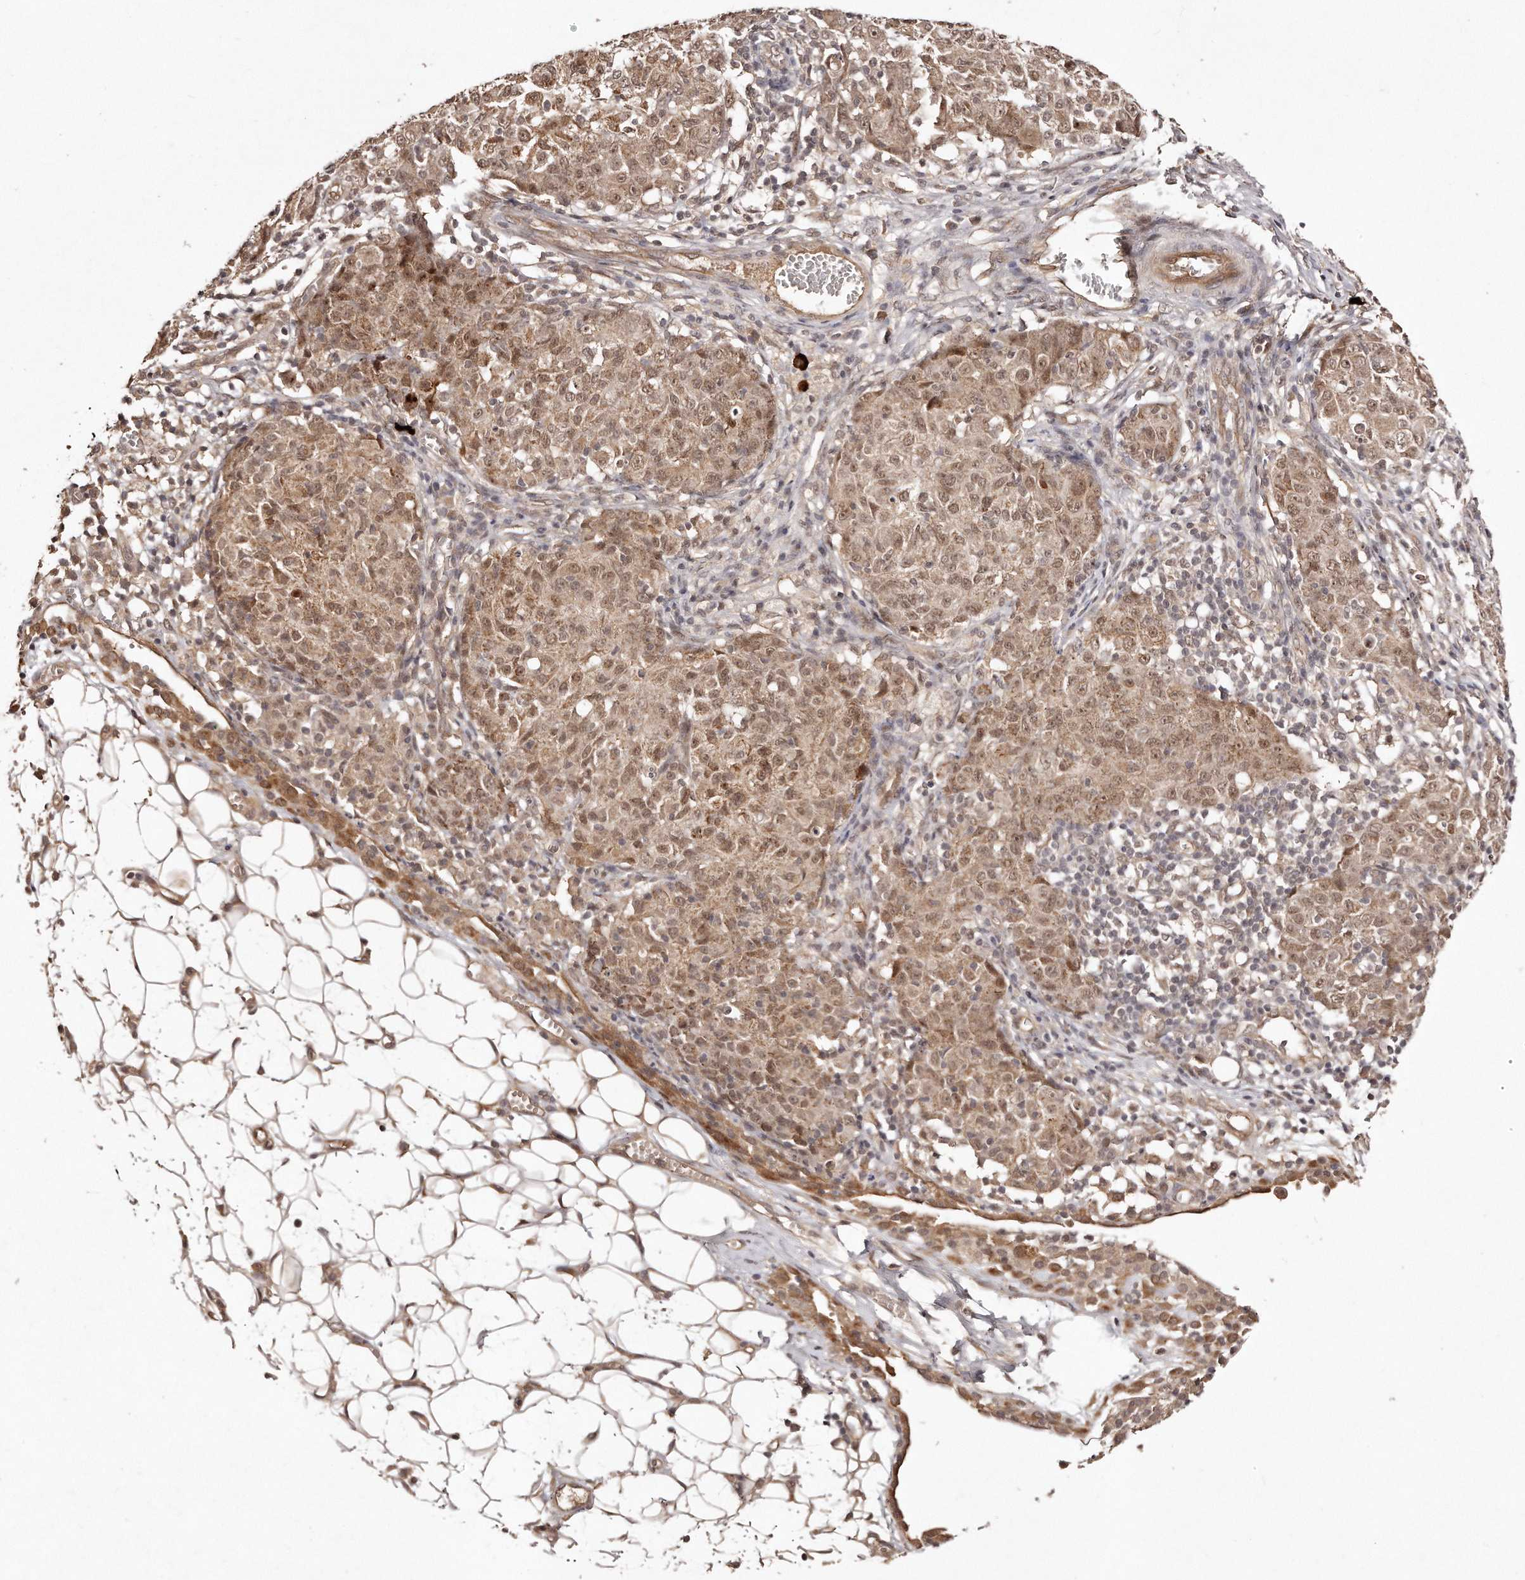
{"staining": {"intensity": "moderate", "quantity": ">75%", "location": "cytoplasmic/membranous,nuclear"}, "tissue": "ovarian cancer", "cell_type": "Tumor cells", "image_type": "cancer", "snomed": [{"axis": "morphology", "description": "Carcinoma, endometroid"}, {"axis": "topography", "description": "Ovary"}], "caption": "Immunohistochemistry image of ovarian cancer (endometroid carcinoma) stained for a protein (brown), which exhibits medium levels of moderate cytoplasmic/membranous and nuclear expression in about >75% of tumor cells.", "gene": "SOX4", "patient": {"sex": "female", "age": 42}}